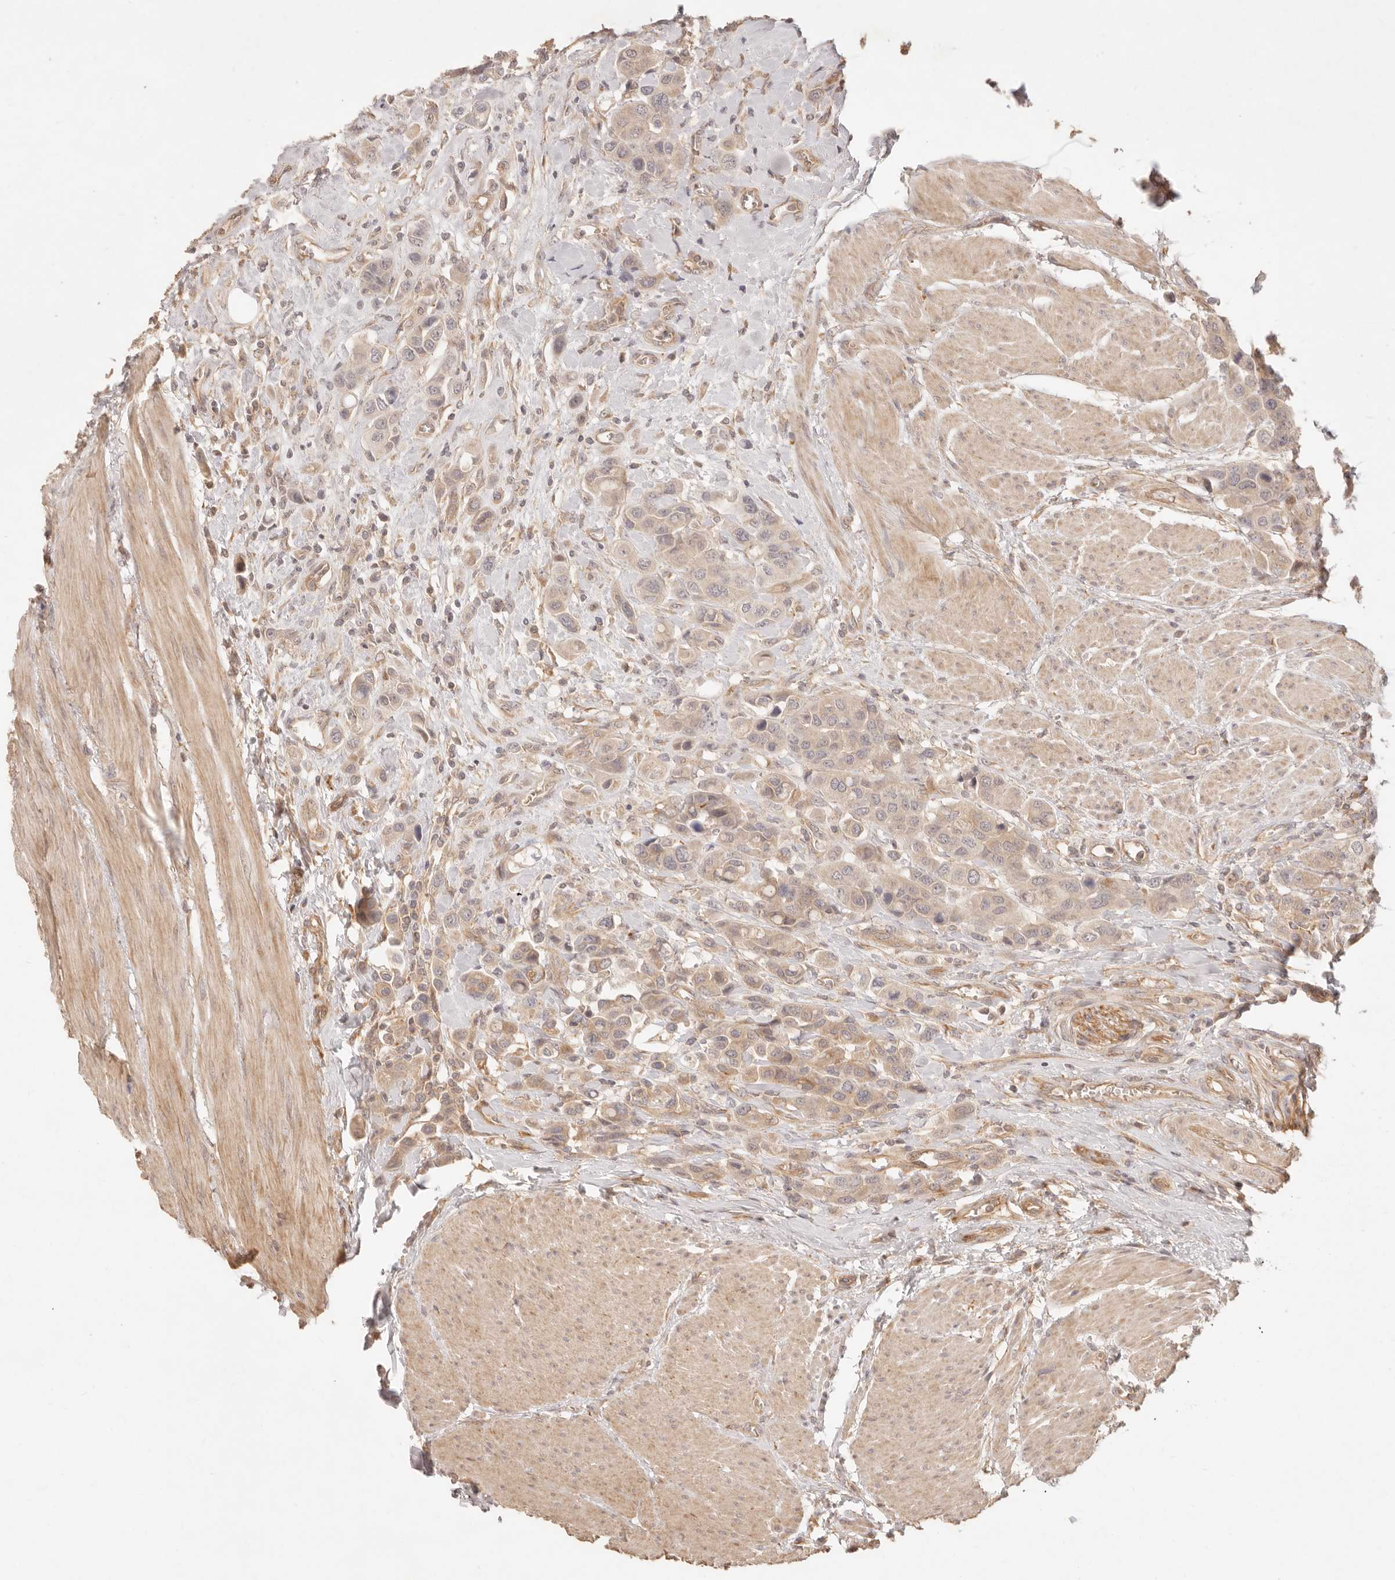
{"staining": {"intensity": "weak", "quantity": "25%-75%", "location": "cytoplasmic/membranous"}, "tissue": "urothelial cancer", "cell_type": "Tumor cells", "image_type": "cancer", "snomed": [{"axis": "morphology", "description": "Urothelial carcinoma, High grade"}, {"axis": "topography", "description": "Urinary bladder"}], "caption": "IHC (DAB) staining of high-grade urothelial carcinoma exhibits weak cytoplasmic/membranous protein staining in approximately 25%-75% of tumor cells.", "gene": "PPP1R3B", "patient": {"sex": "male", "age": 50}}